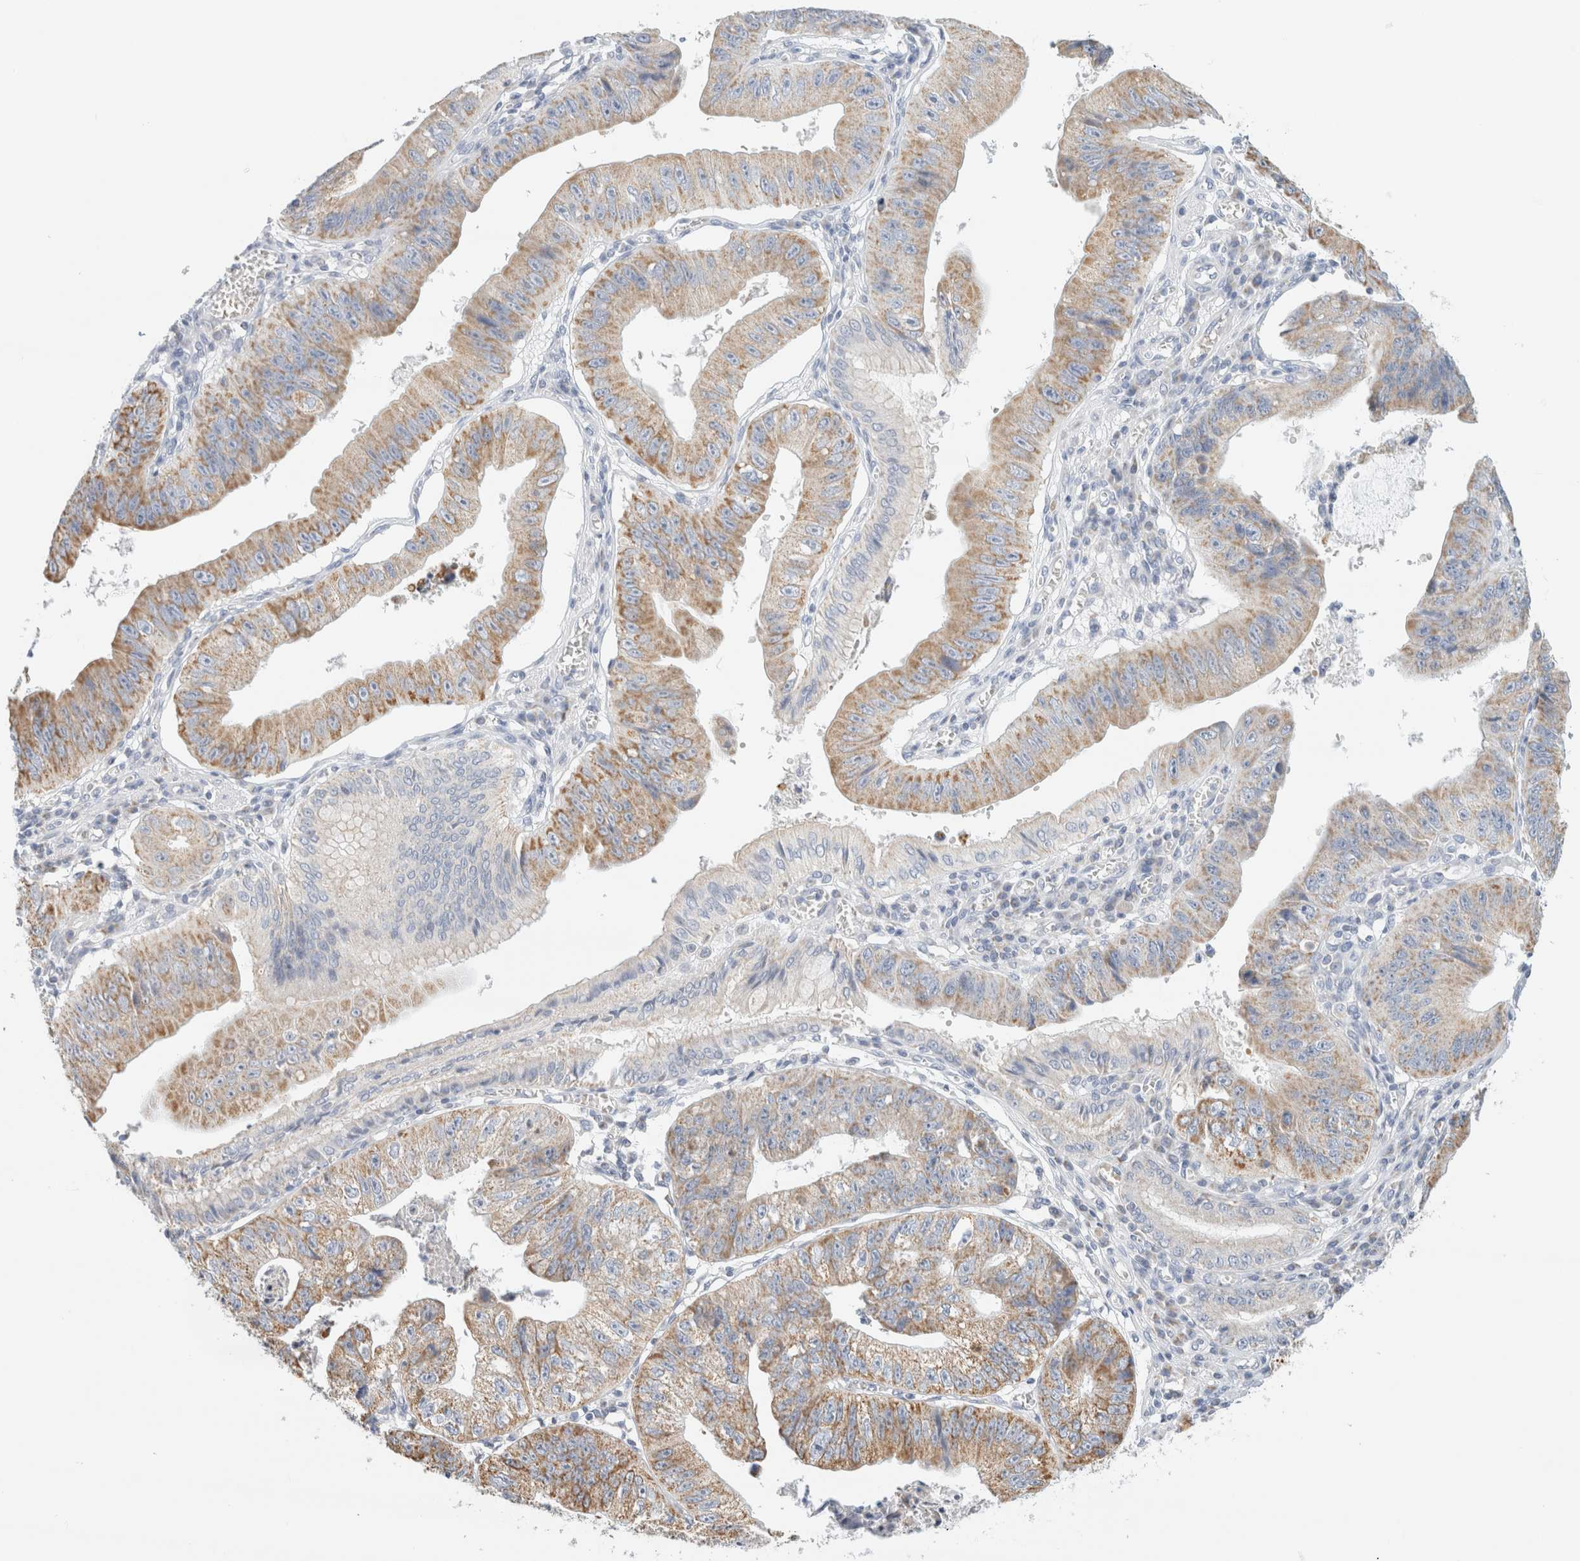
{"staining": {"intensity": "moderate", "quantity": "25%-75%", "location": "cytoplasmic/membranous"}, "tissue": "stomach cancer", "cell_type": "Tumor cells", "image_type": "cancer", "snomed": [{"axis": "morphology", "description": "Adenocarcinoma, NOS"}, {"axis": "topography", "description": "Stomach"}], "caption": "Immunohistochemical staining of stomach cancer reveals moderate cytoplasmic/membranous protein positivity in about 25%-75% of tumor cells. Using DAB (brown) and hematoxylin (blue) stains, captured at high magnification using brightfield microscopy.", "gene": "HDHD3", "patient": {"sex": "male", "age": 59}}